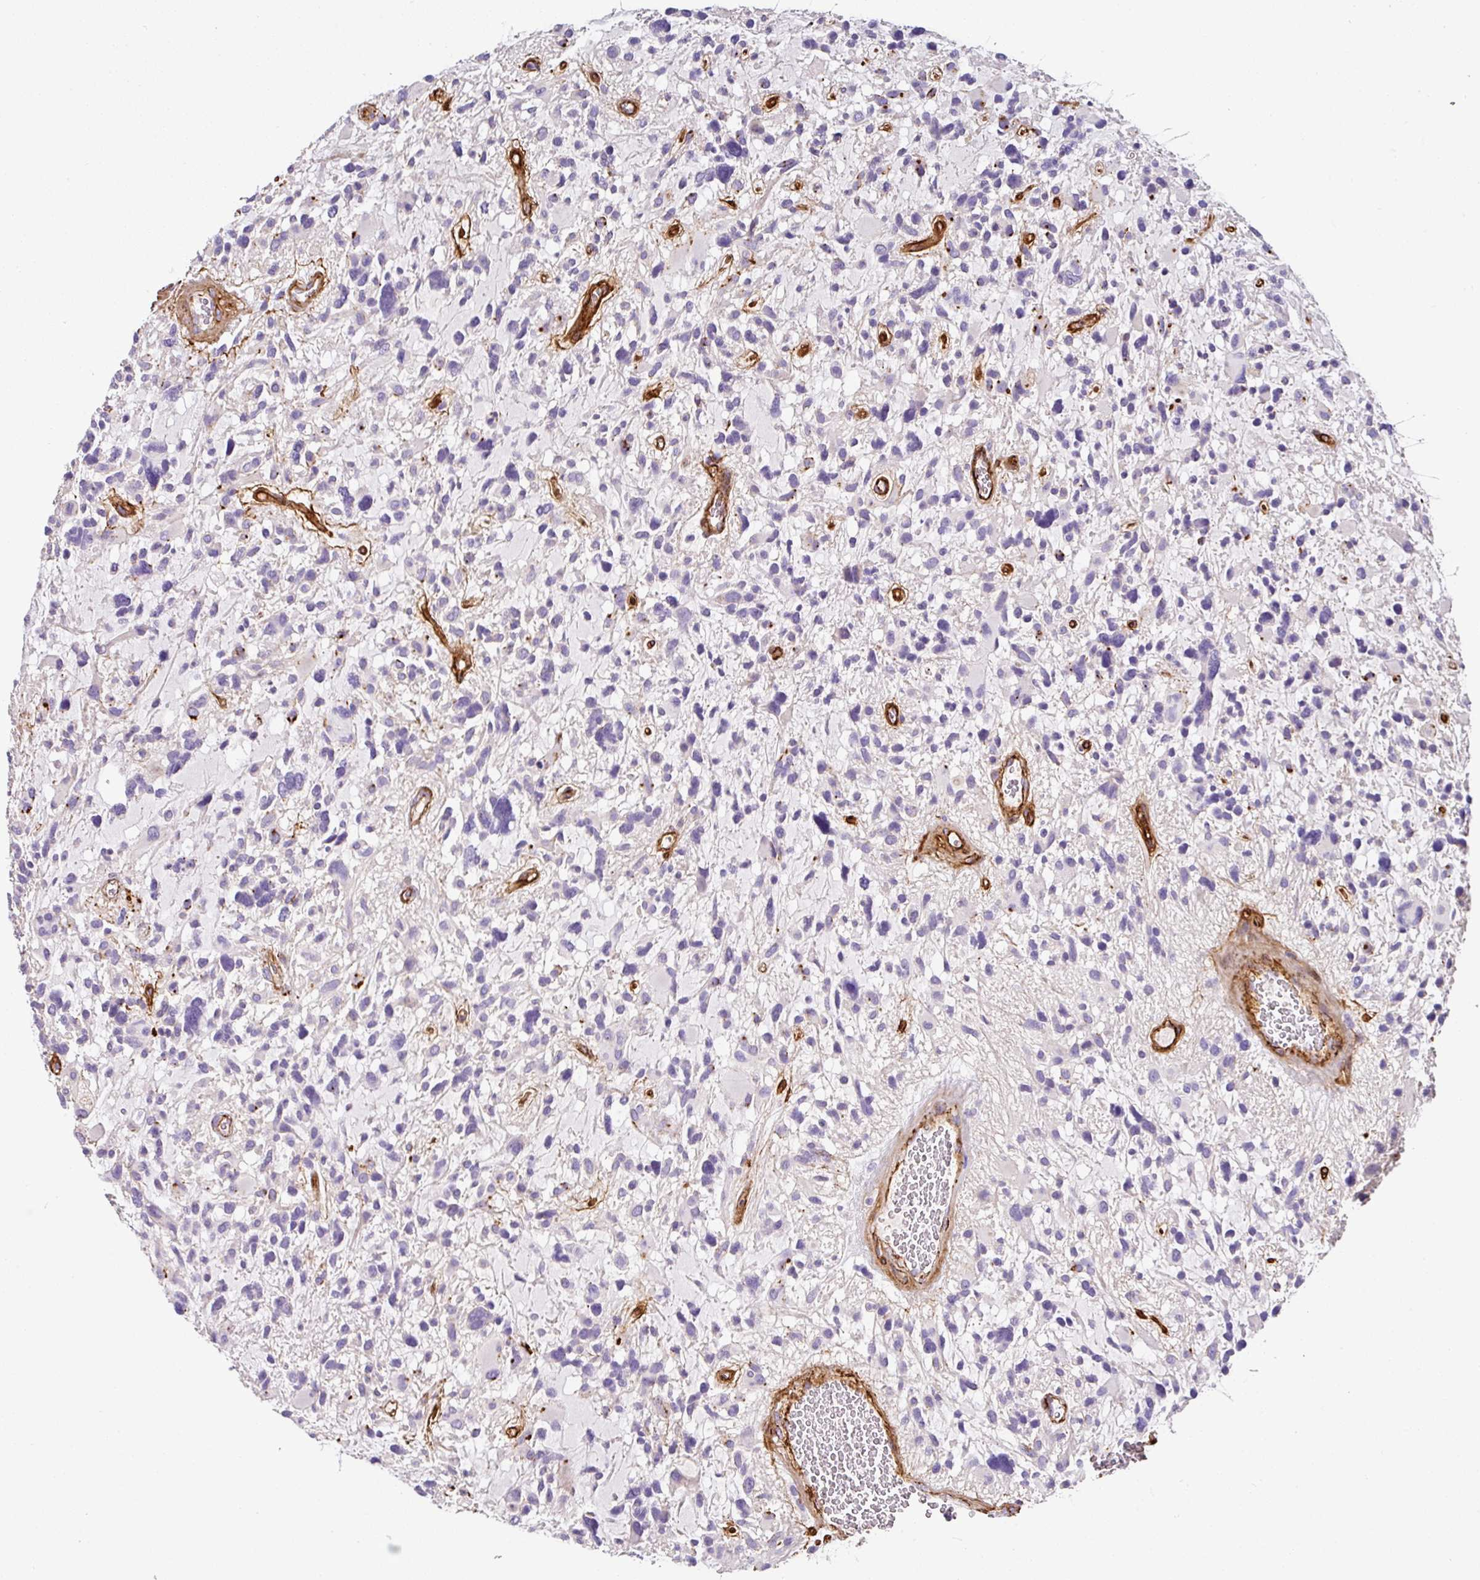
{"staining": {"intensity": "negative", "quantity": "none", "location": "none"}, "tissue": "glioma", "cell_type": "Tumor cells", "image_type": "cancer", "snomed": [{"axis": "morphology", "description": "Glioma, malignant, High grade"}, {"axis": "topography", "description": "Brain"}], "caption": "Human malignant glioma (high-grade) stained for a protein using immunohistochemistry shows no positivity in tumor cells.", "gene": "SLC25A17", "patient": {"sex": "female", "age": 11}}